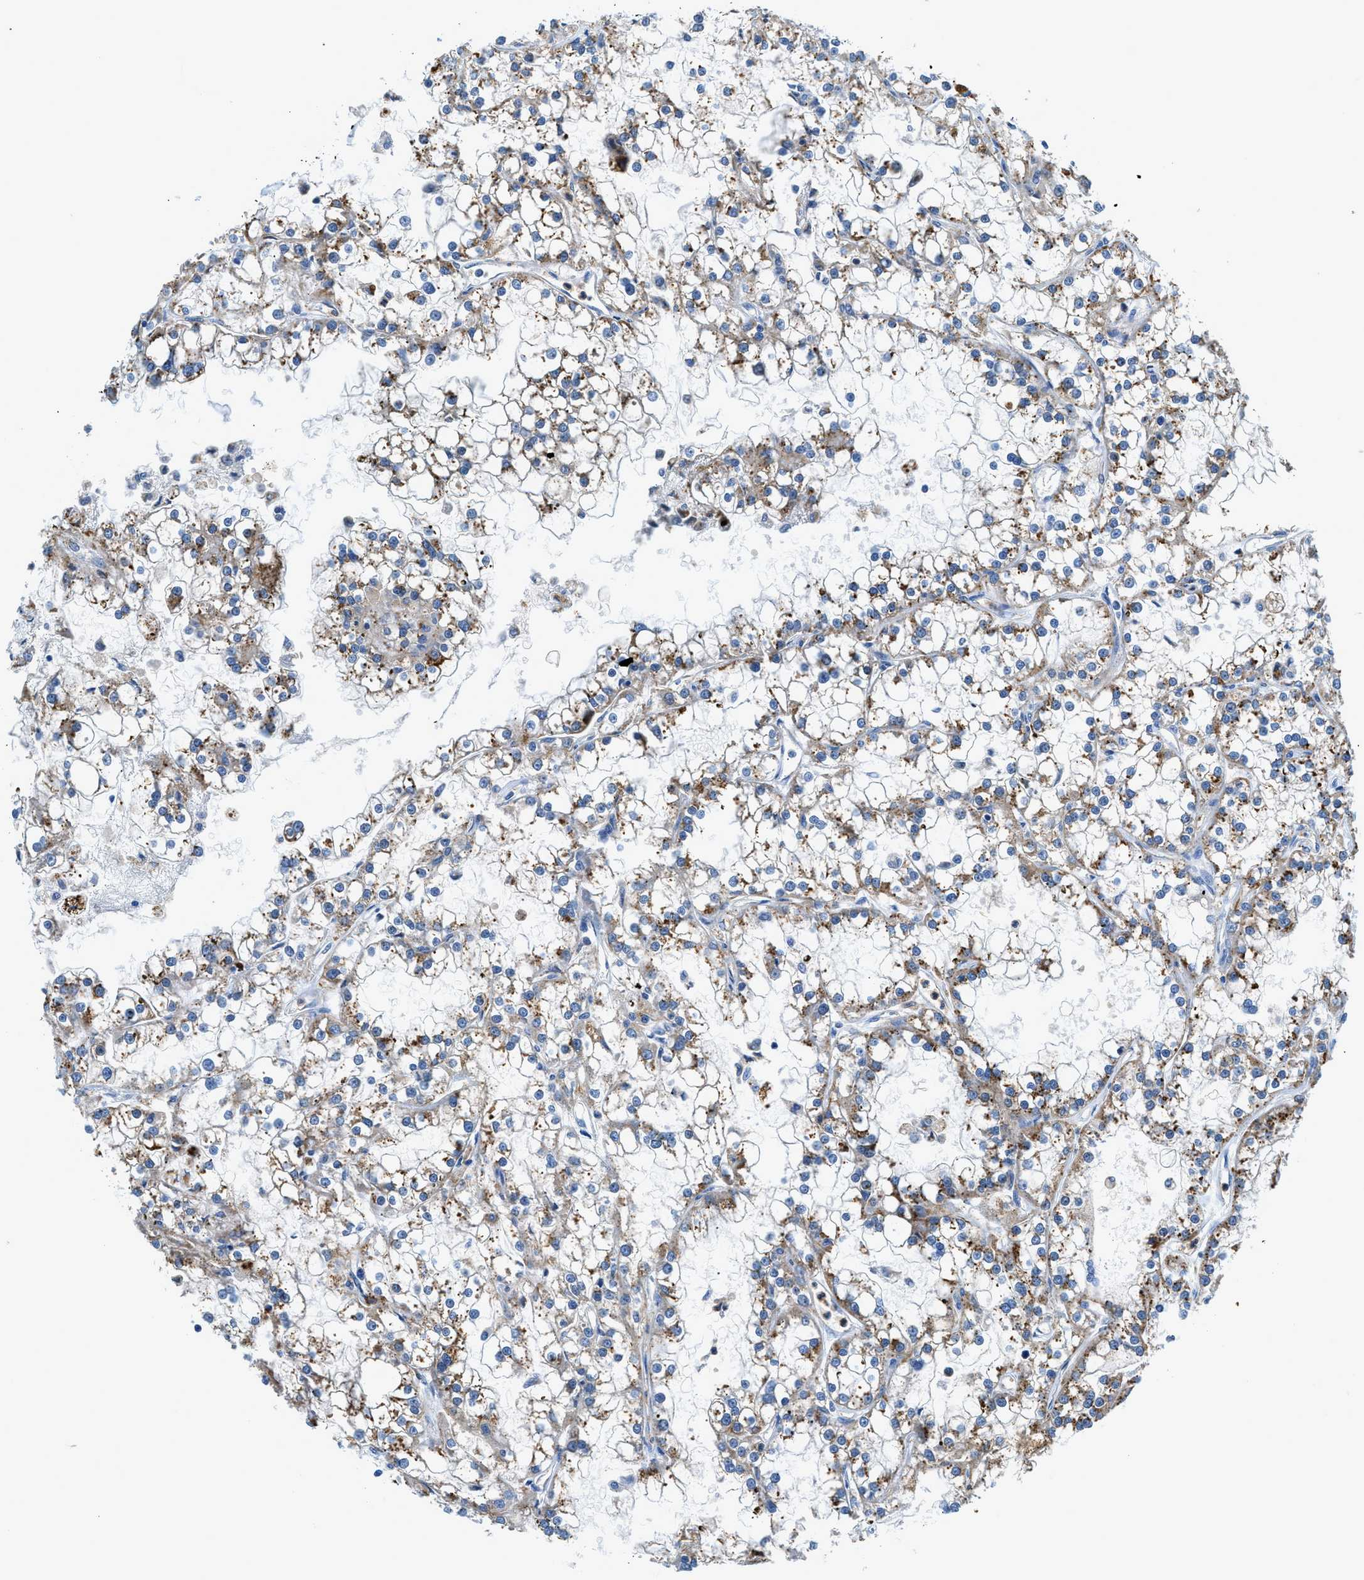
{"staining": {"intensity": "weak", "quantity": "25%-75%", "location": "cytoplasmic/membranous"}, "tissue": "renal cancer", "cell_type": "Tumor cells", "image_type": "cancer", "snomed": [{"axis": "morphology", "description": "Adenocarcinoma, NOS"}, {"axis": "topography", "description": "Kidney"}], "caption": "High-magnification brightfield microscopy of adenocarcinoma (renal) stained with DAB (3,3'-diaminobenzidine) (brown) and counterstained with hematoxylin (blue). tumor cells exhibit weak cytoplasmic/membranous staining is identified in approximately25%-75% of cells.", "gene": "ADGRE3", "patient": {"sex": "female", "age": 52}}